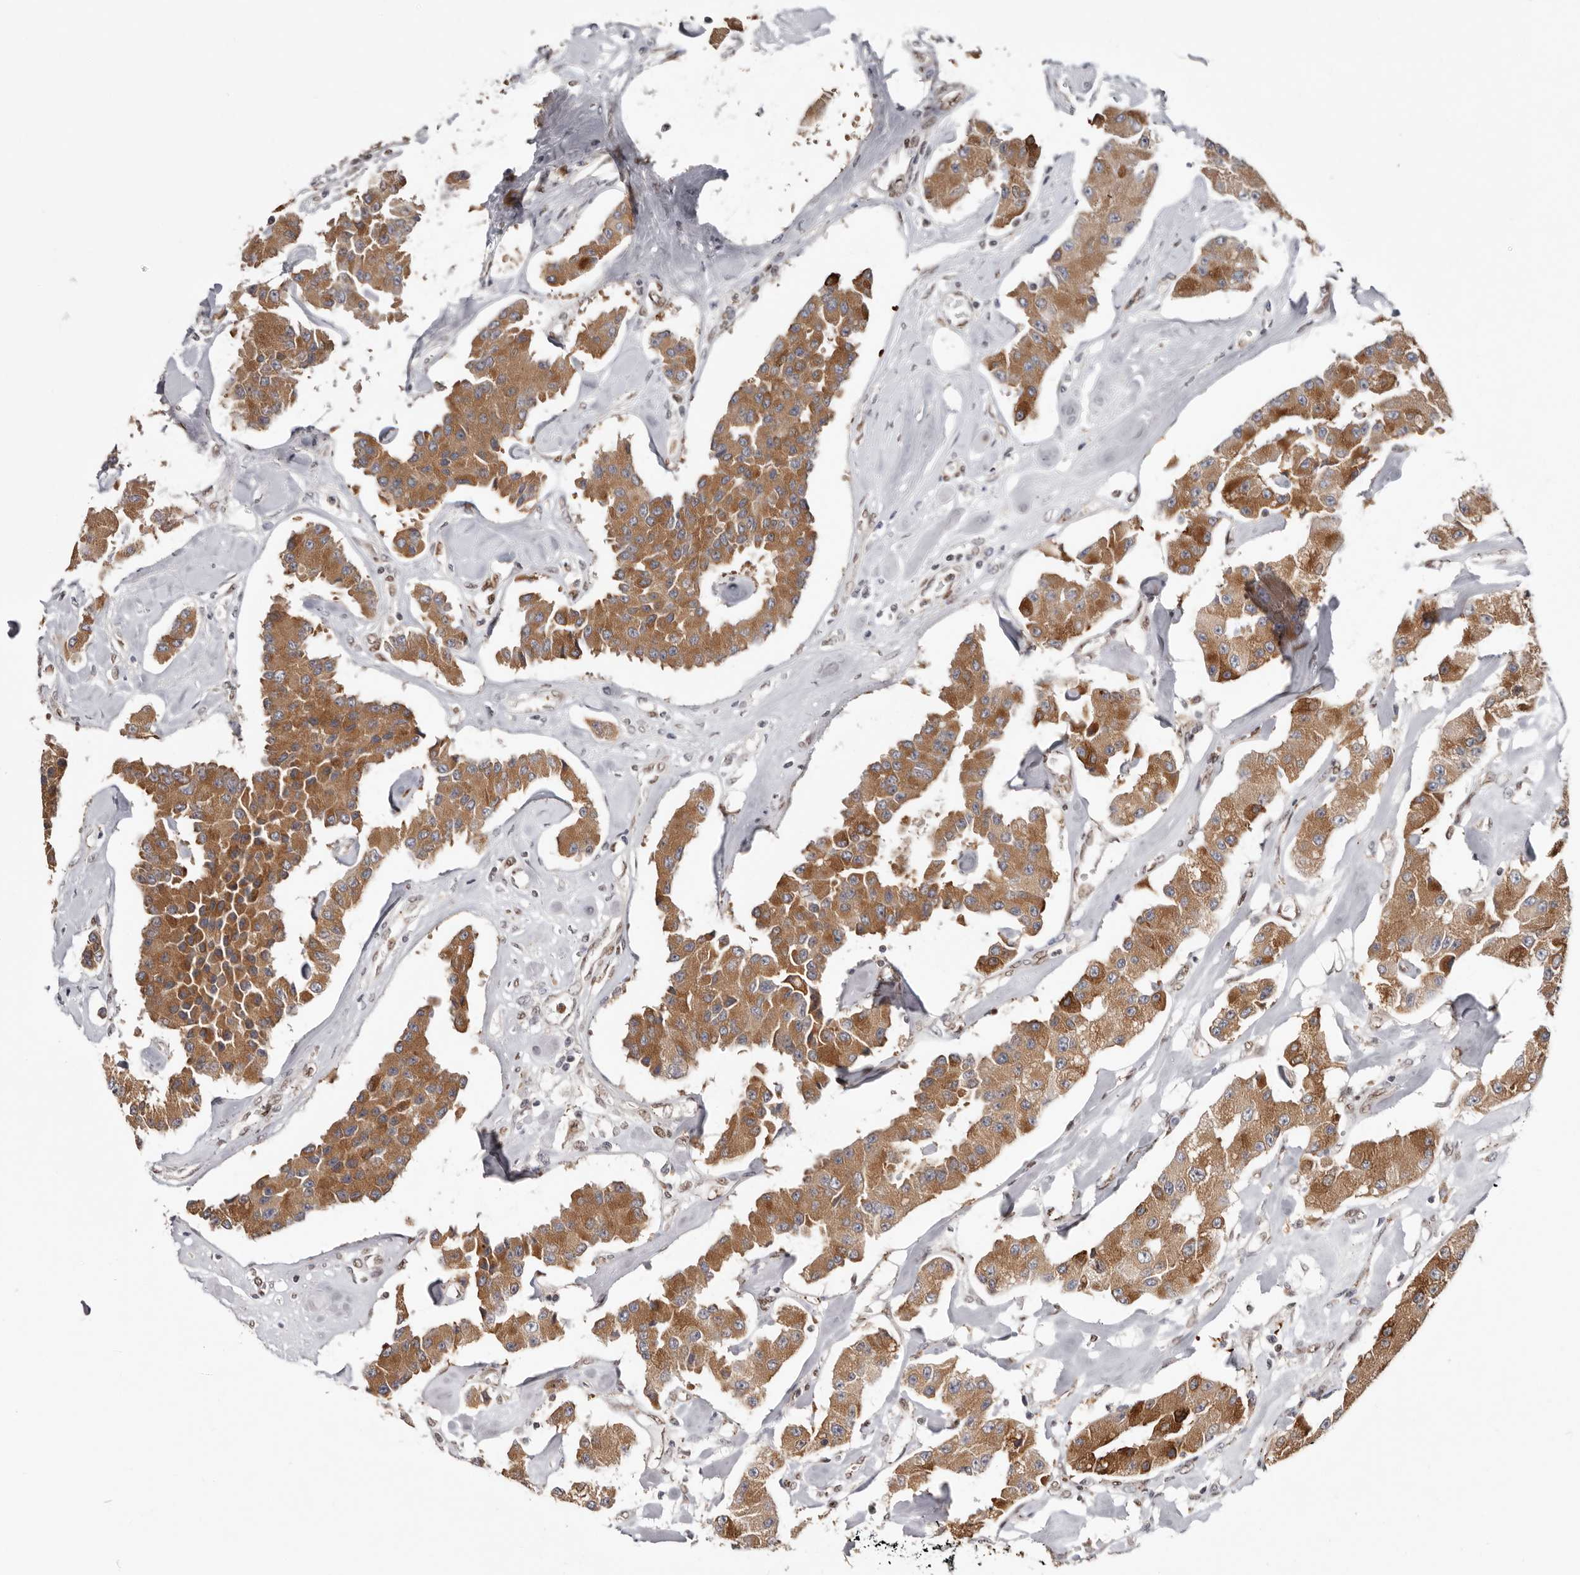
{"staining": {"intensity": "moderate", "quantity": ">75%", "location": "cytoplasmic/membranous"}, "tissue": "carcinoid", "cell_type": "Tumor cells", "image_type": "cancer", "snomed": [{"axis": "morphology", "description": "Carcinoid, malignant, NOS"}, {"axis": "topography", "description": "Pancreas"}], "caption": "The micrograph reveals immunohistochemical staining of malignant carcinoid. There is moderate cytoplasmic/membranous staining is identified in approximately >75% of tumor cells.", "gene": "SMAD7", "patient": {"sex": "male", "age": 41}}